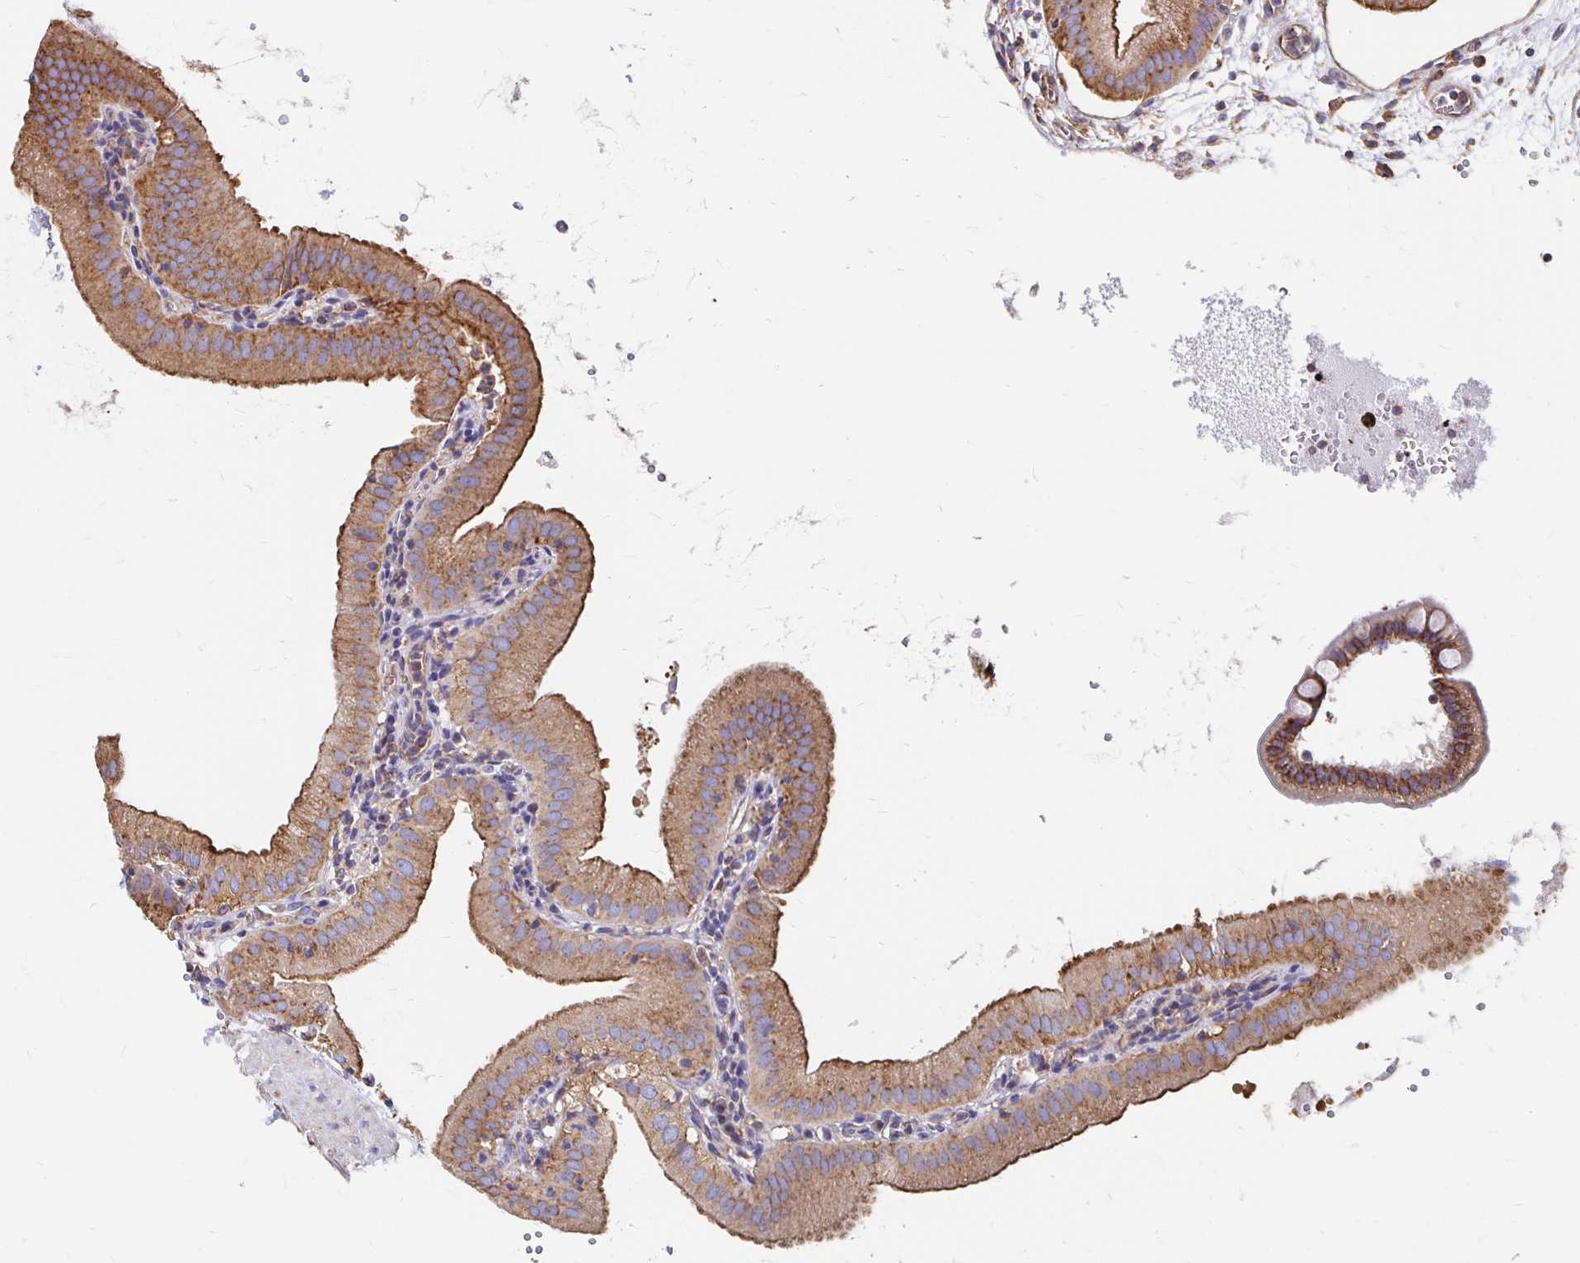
{"staining": {"intensity": "moderate", "quantity": ">75%", "location": "cytoplasmic/membranous"}, "tissue": "gallbladder", "cell_type": "Glandular cells", "image_type": "normal", "snomed": [{"axis": "morphology", "description": "Normal tissue, NOS"}, {"axis": "topography", "description": "Gallbladder"}], "caption": "This photomicrograph exhibits benign gallbladder stained with immunohistochemistry to label a protein in brown. The cytoplasmic/membranous of glandular cells show moderate positivity for the protein. Nuclei are counter-stained blue.", "gene": "CLTC", "patient": {"sex": "female", "age": 65}}